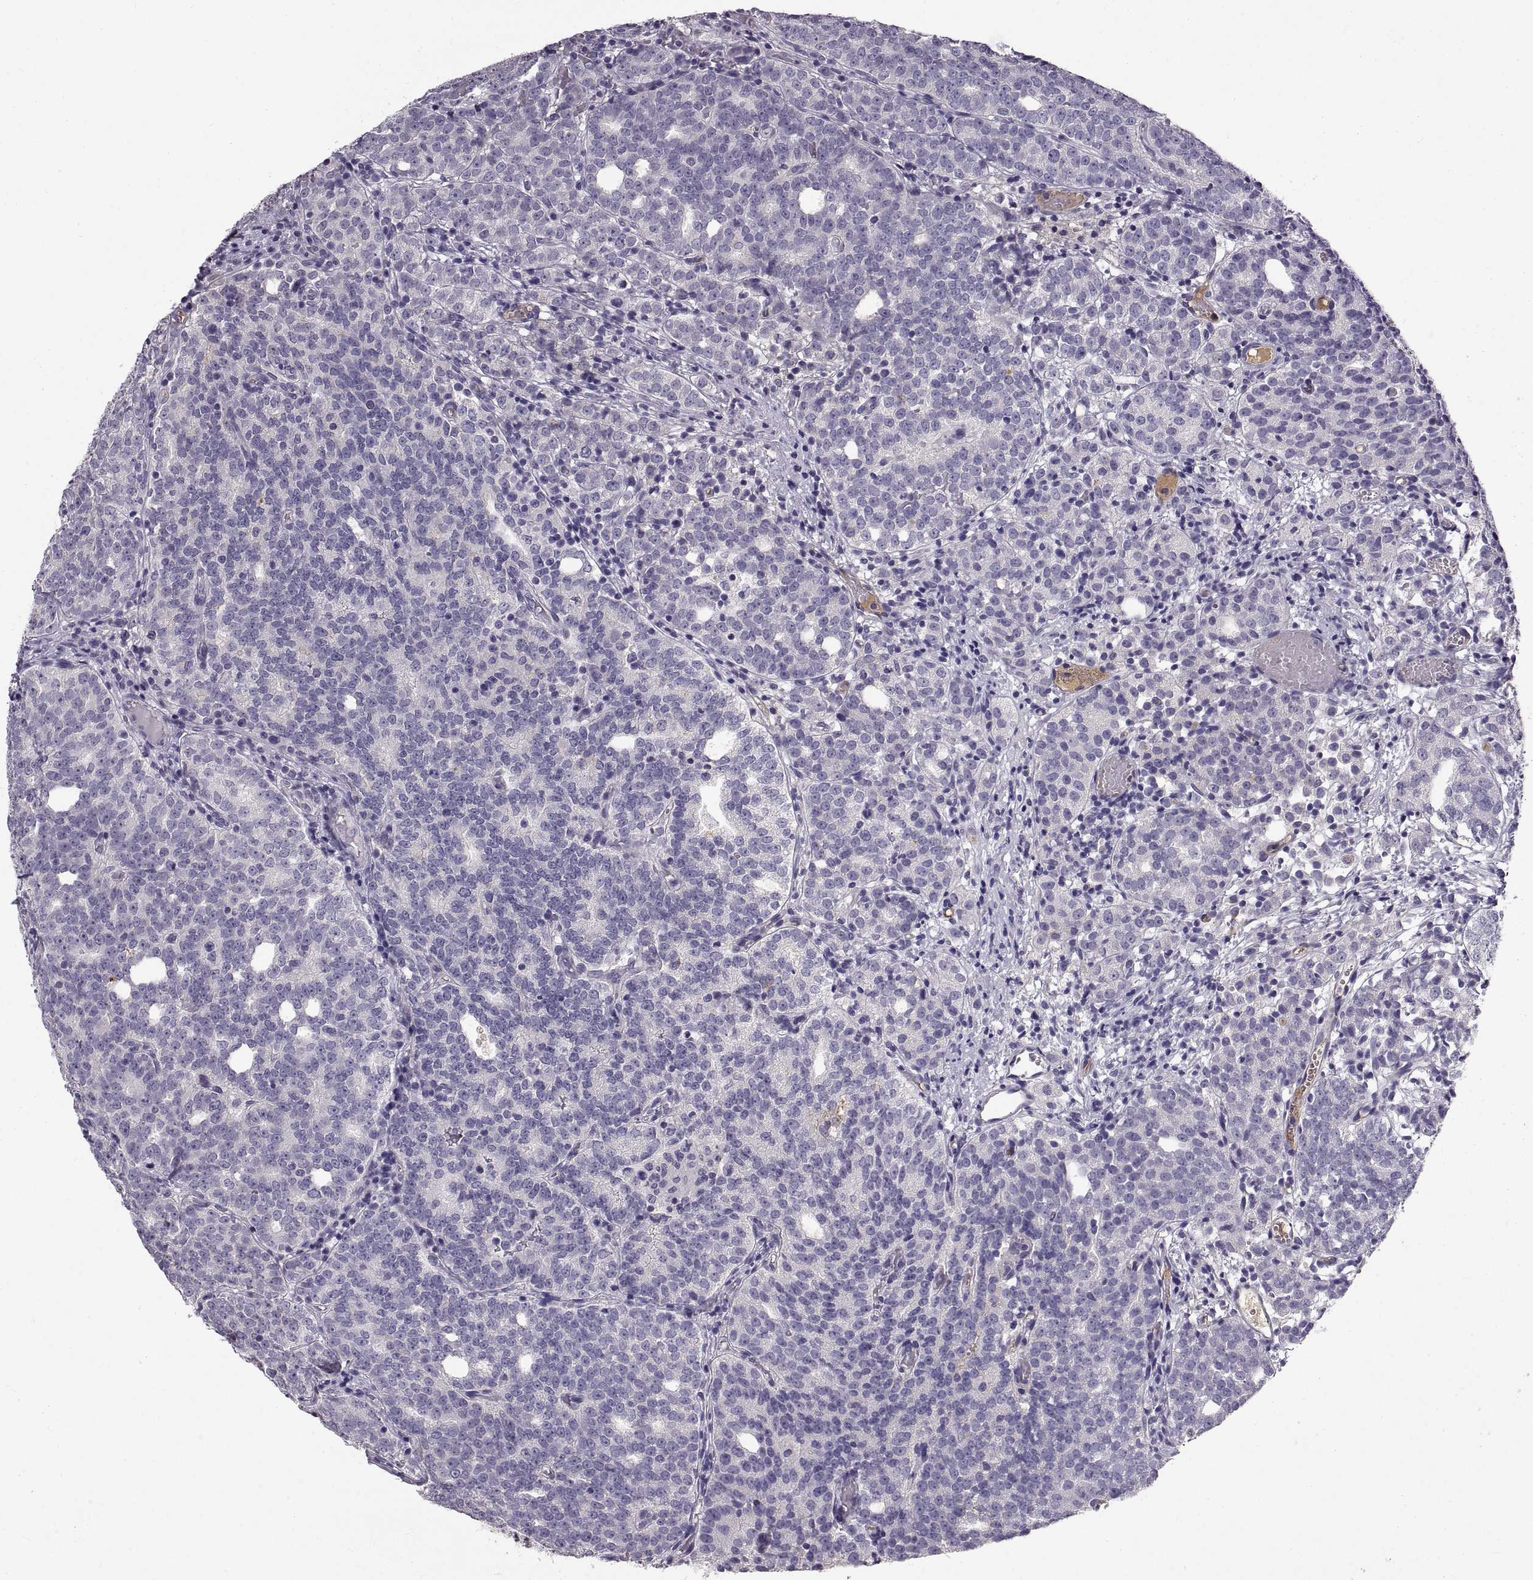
{"staining": {"intensity": "negative", "quantity": "none", "location": "none"}, "tissue": "prostate cancer", "cell_type": "Tumor cells", "image_type": "cancer", "snomed": [{"axis": "morphology", "description": "Adenocarcinoma, High grade"}, {"axis": "topography", "description": "Prostate"}], "caption": "This photomicrograph is of prostate cancer stained with immunohistochemistry to label a protein in brown with the nuclei are counter-stained blue. There is no expression in tumor cells. (DAB immunohistochemistry (IHC), high magnification).", "gene": "ADAM32", "patient": {"sex": "male", "age": 53}}